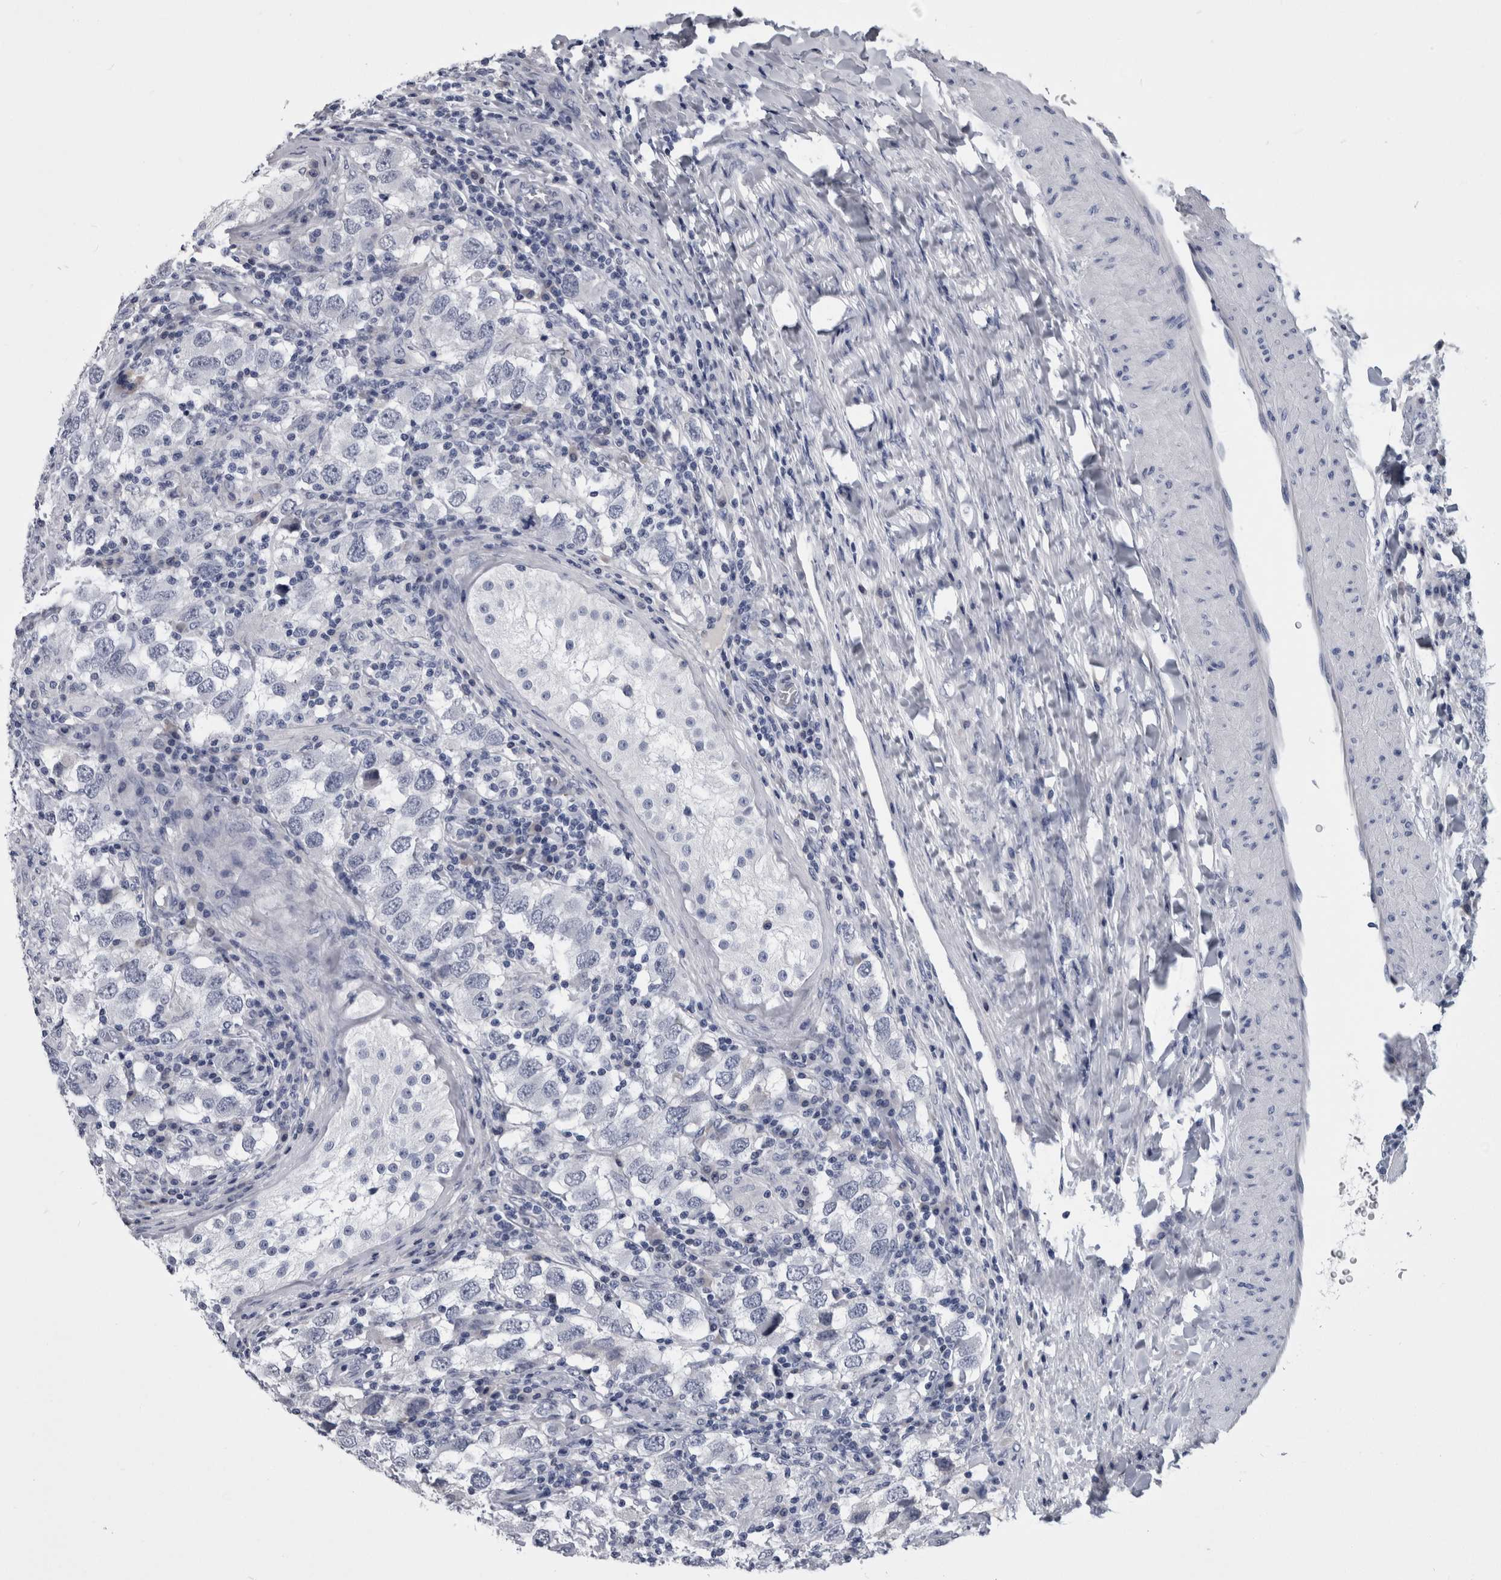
{"staining": {"intensity": "negative", "quantity": "none", "location": "none"}, "tissue": "testis cancer", "cell_type": "Tumor cells", "image_type": "cancer", "snomed": [{"axis": "morphology", "description": "Carcinoma, Embryonal, NOS"}, {"axis": "topography", "description": "Testis"}], "caption": "Tumor cells show no significant protein expression in embryonal carcinoma (testis).", "gene": "PAX5", "patient": {"sex": "male", "age": 21}}